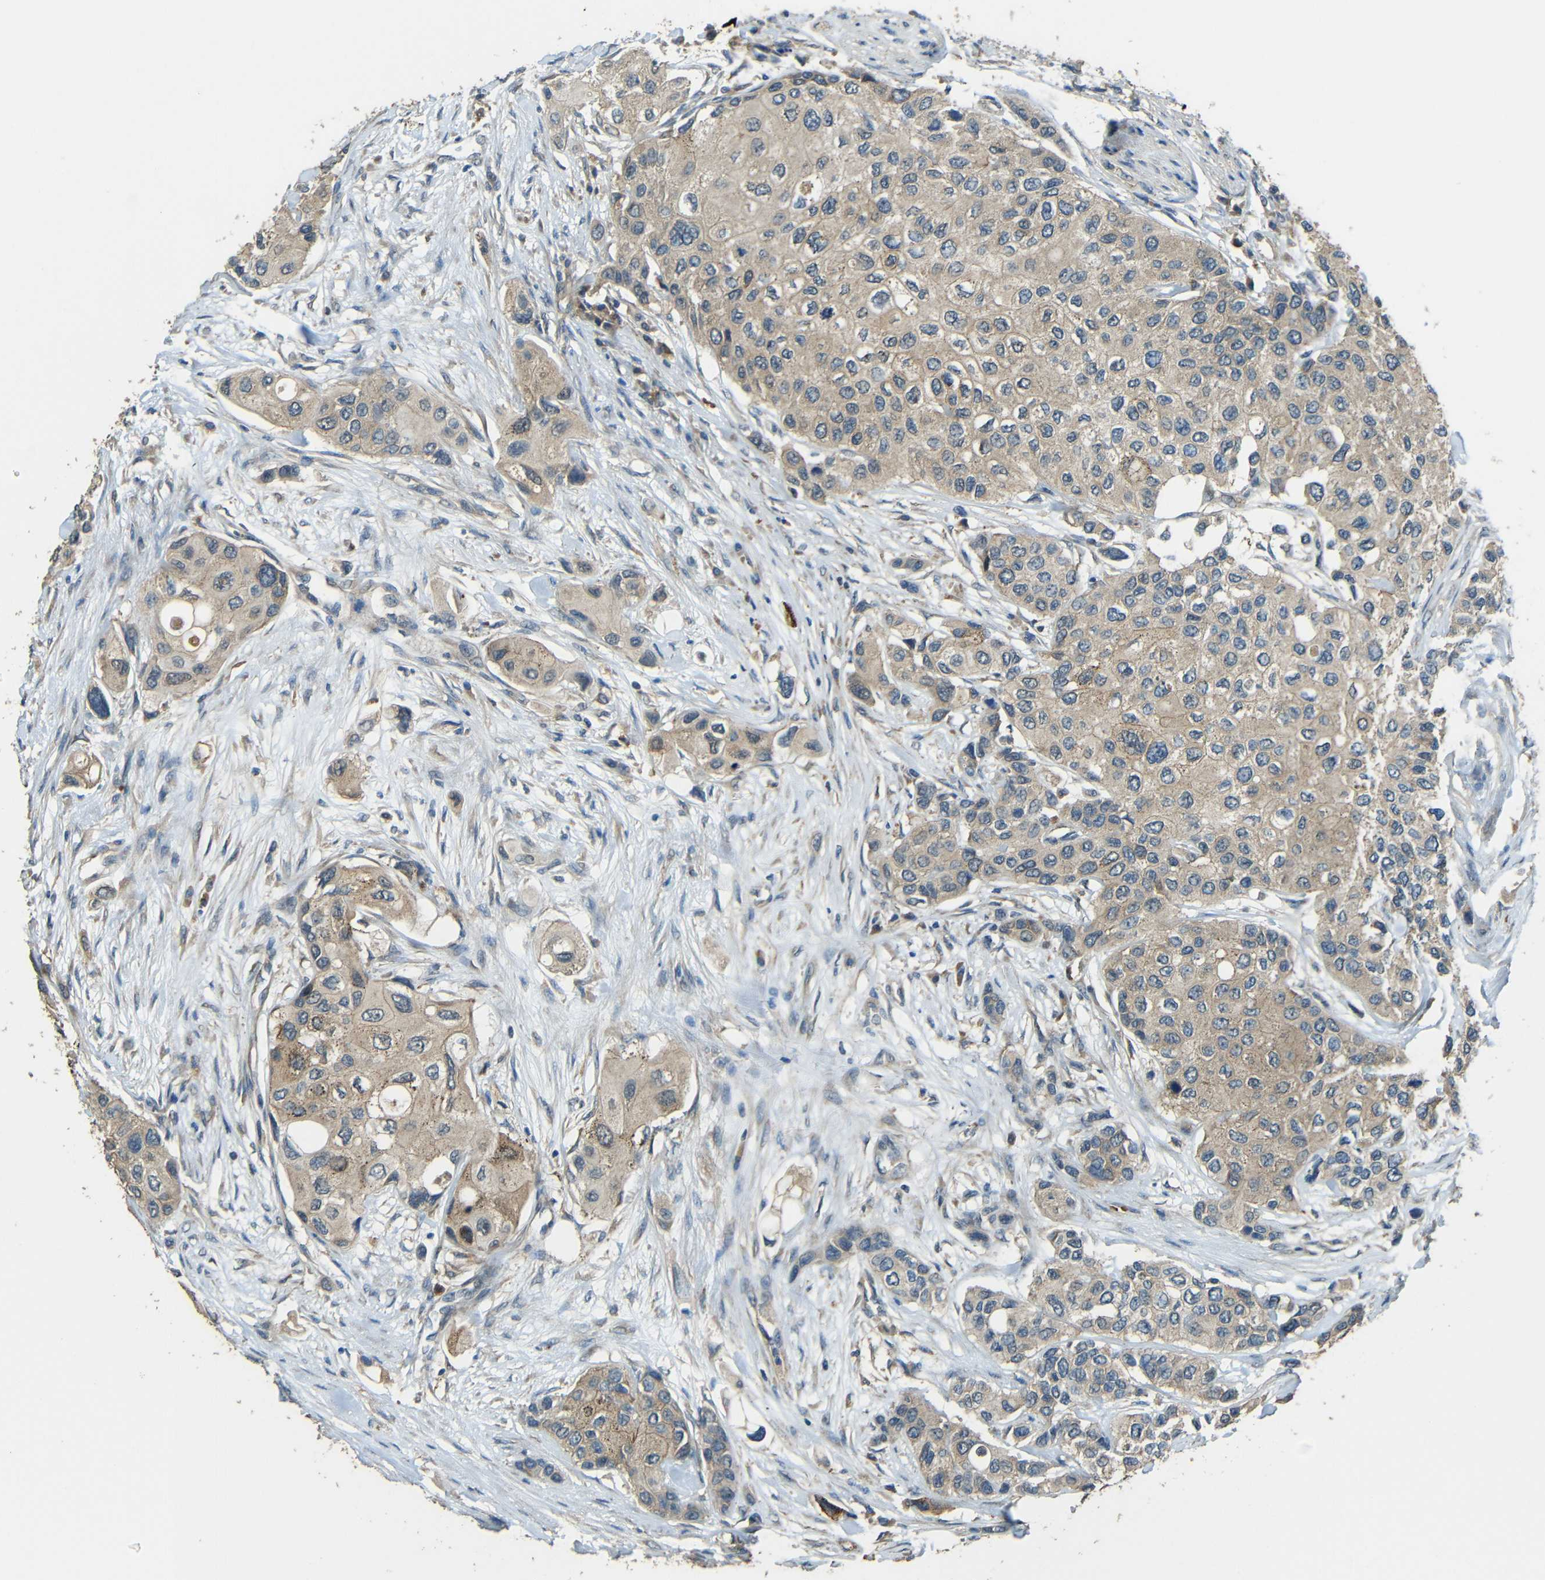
{"staining": {"intensity": "weak", "quantity": ">75%", "location": "cytoplasmic/membranous"}, "tissue": "urothelial cancer", "cell_type": "Tumor cells", "image_type": "cancer", "snomed": [{"axis": "morphology", "description": "Urothelial carcinoma, High grade"}, {"axis": "topography", "description": "Urinary bladder"}], "caption": "High-magnification brightfield microscopy of urothelial cancer stained with DAB (brown) and counterstained with hematoxylin (blue). tumor cells exhibit weak cytoplasmic/membranous staining is identified in about>75% of cells.", "gene": "ACACA", "patient": {"sex": "female", "age": 56}}